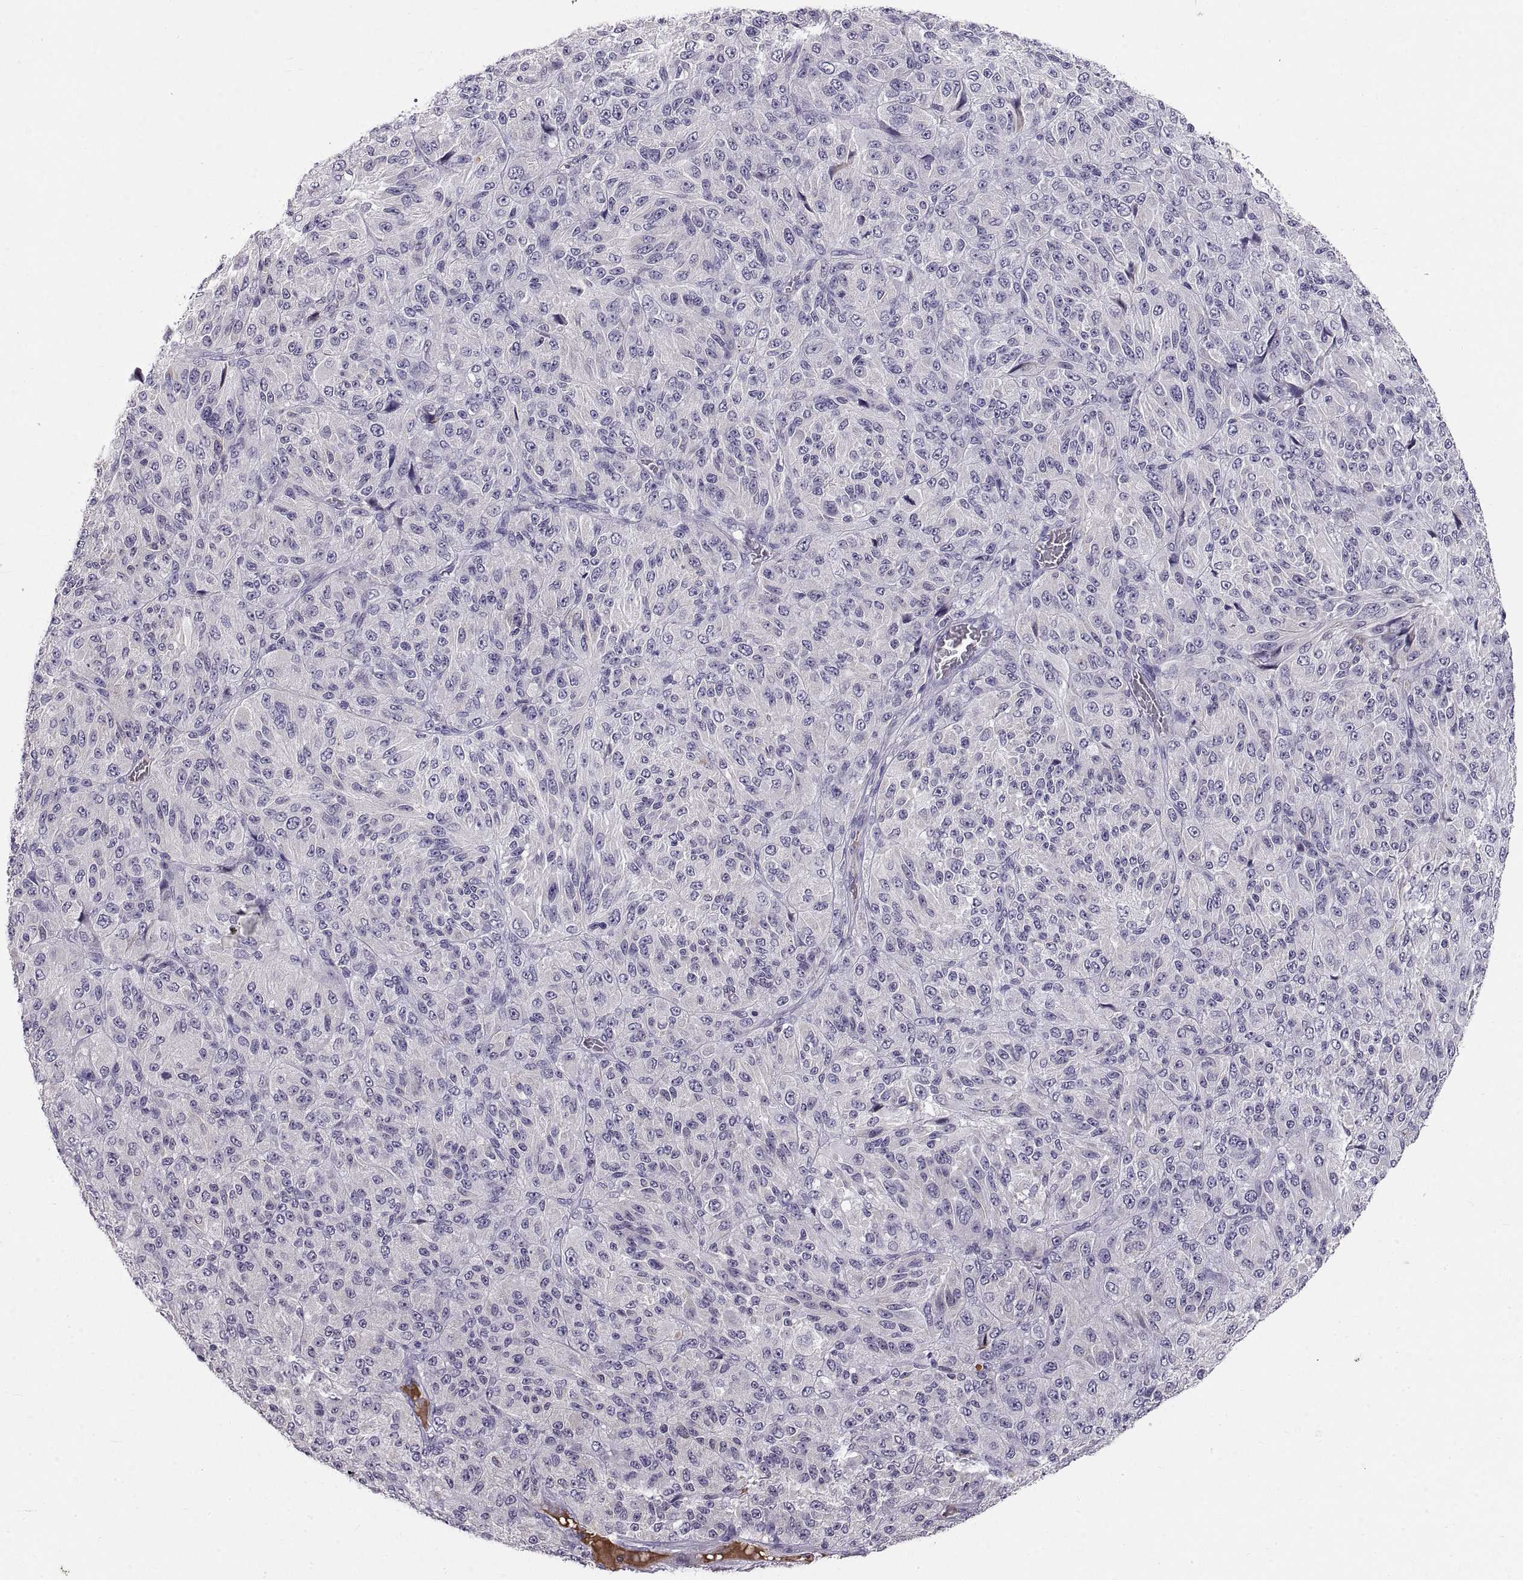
{"staining": {"intensity": "negative", "quantity": "none", "location": "none"}, "tissue": "melanoma", "cell_type": "Tumor cells", "image_type": "cancer", "snomed": [{"axis": "morphology", "description": "Malignant melanoma, Metastatic site"}, {"axis": "topography", "description": "Brain"}], "caption": "Tumor cells show no significant staining in malignant melanoma (metastatic site).", "gene": "ADAM32", "patient": {"sex": "female", "age": 56}}